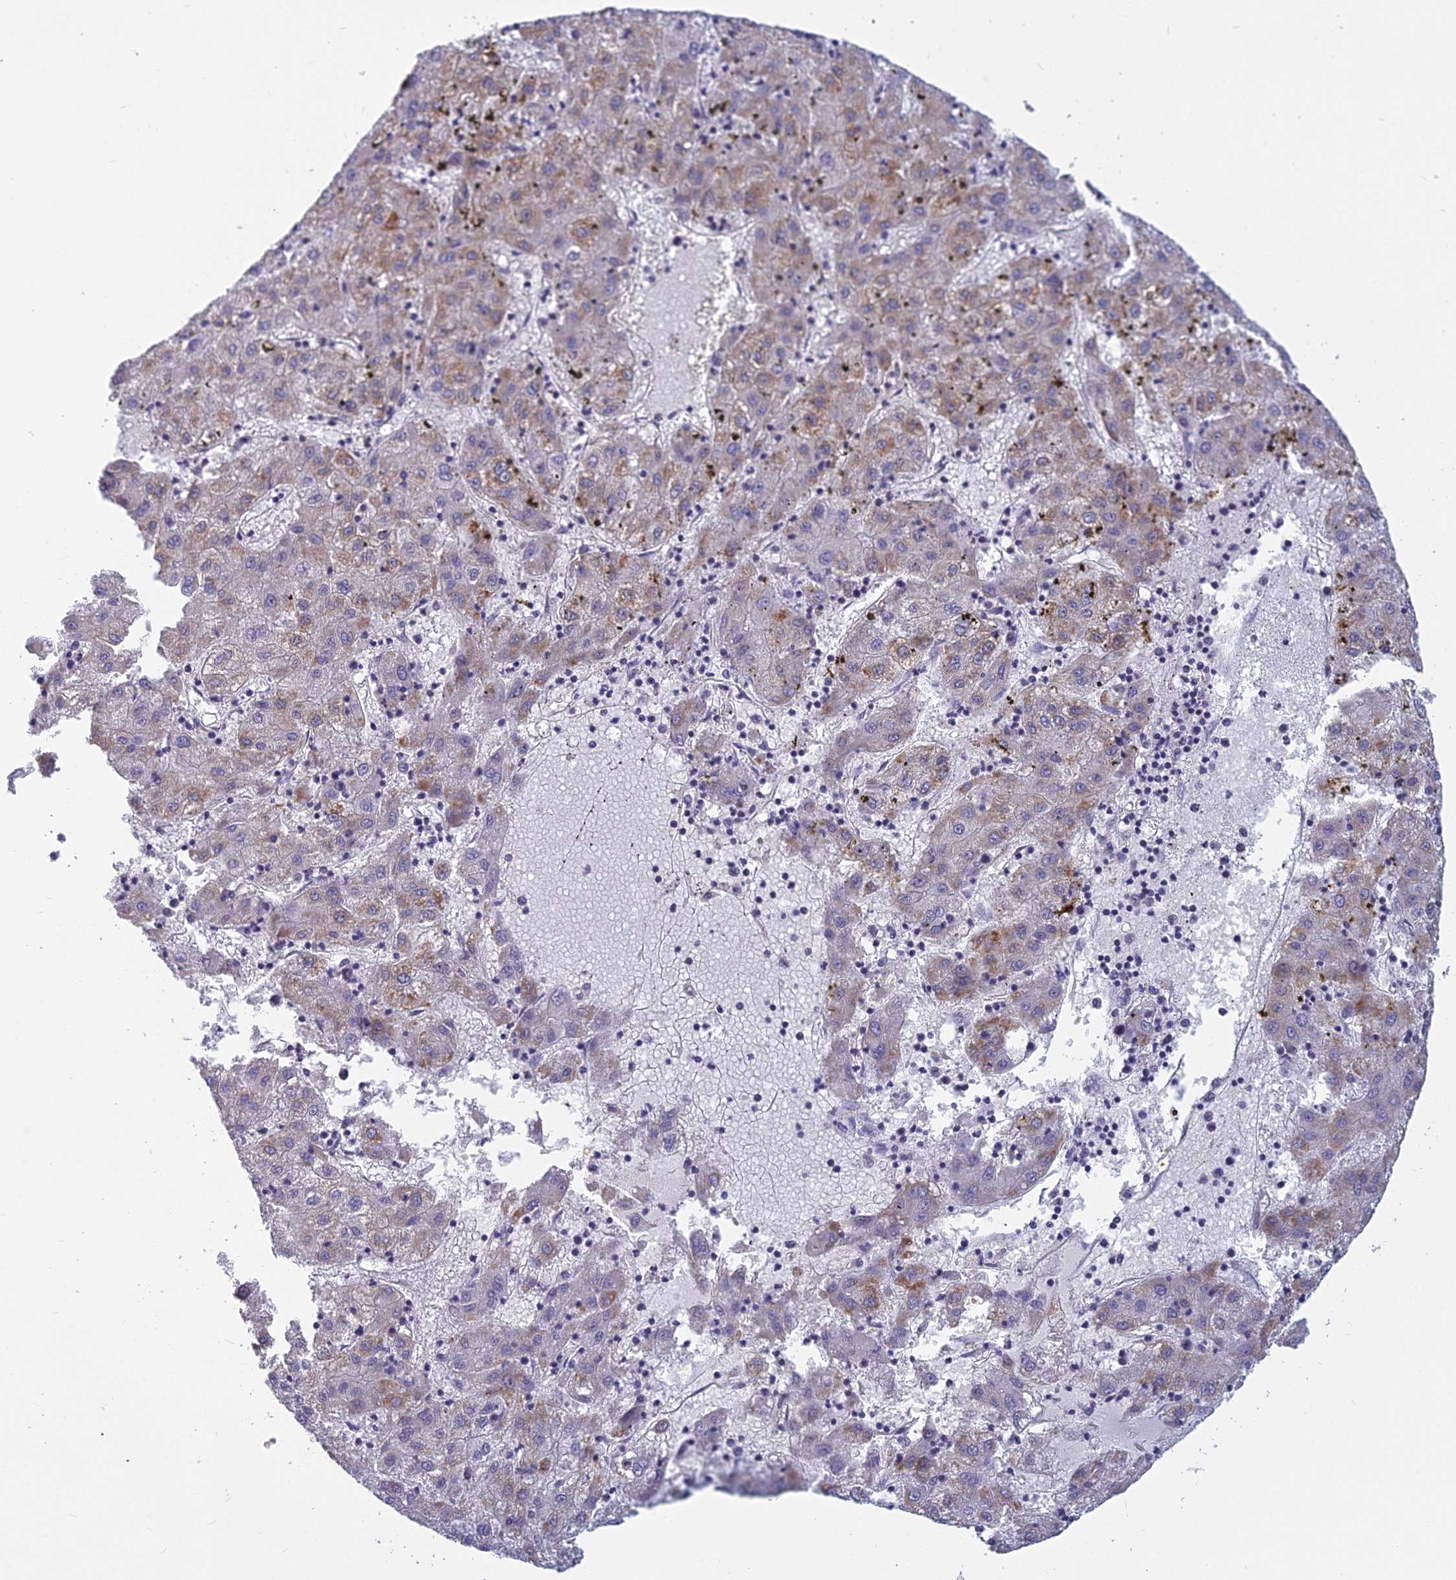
{"staining": {"intensity": "moderate", "quantity": ">75%", "location": "cytoplasmic/membranous"}, "tissue": "liver cancer", "cell_type": "Tumor cells", "image_type": "cancer", "snomed": [{"axis": "morphology", "description": "Carcinoma, Hepatocellular, NOS"}, {"axis": "topography", "description": "Liver"}], "caption": "Liver cancer (hepatocellular carcinoma) stained with a protein marker displays moderate staining in tumor cells.", "gene": "COX20", "patient": {"sex": "male", "age": 72}}